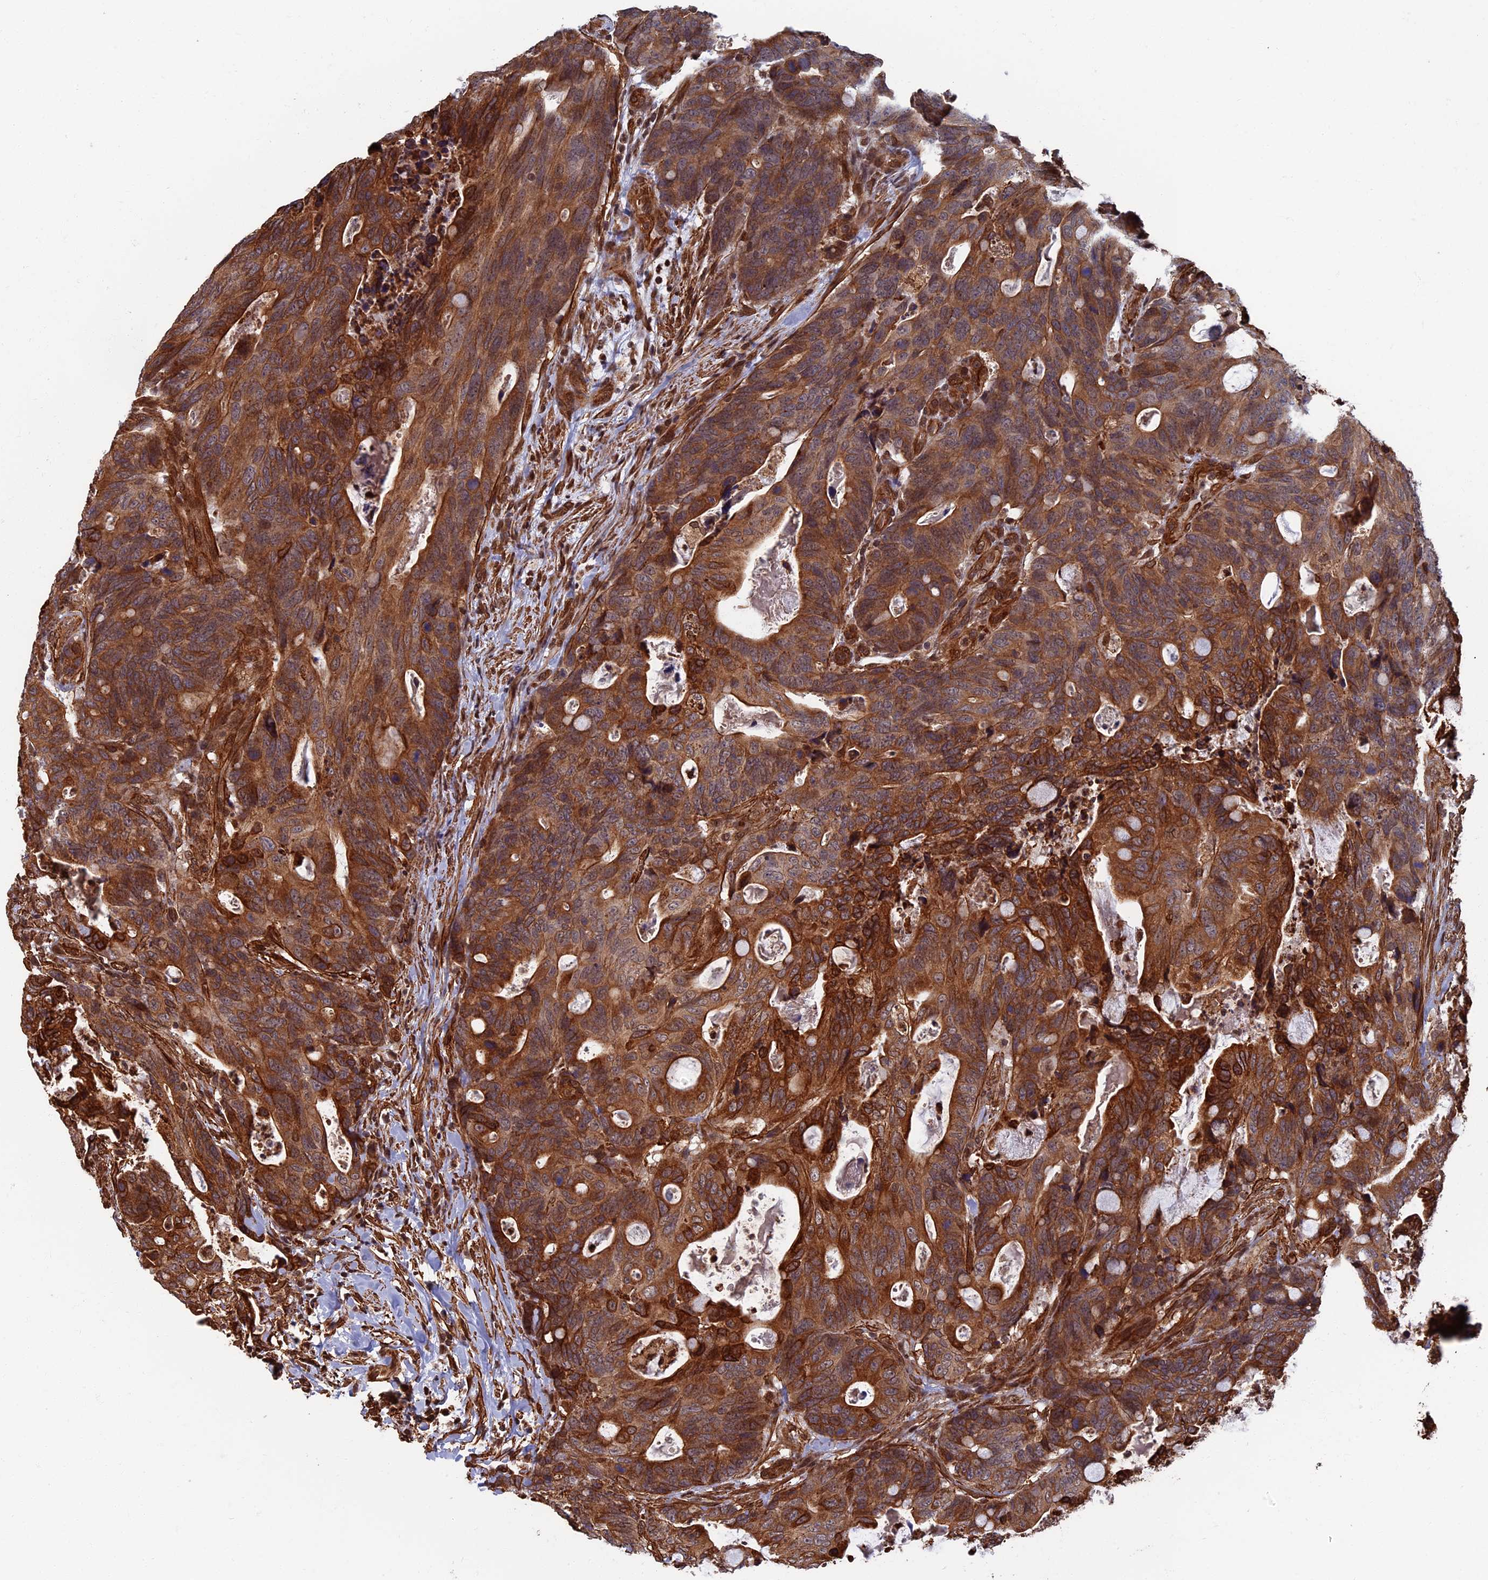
{"staining": {"intensity": "strong", "quantity": ">75%", "location": "cytoplasmic/membranous"}, "tissue": "colorectal cancer", "cell_type": "Tumor cells", "image_type": "cancer", "snomed": [{"axis": "morphology", "description": "Adenocarcinoma, NOS"}, {"axis": "topography", "description": "Colon"}], "caption": "About >75% of tumor cells in human adenocarcinoma (colorectal) reveal strong cytoplasmic/membranous protein expression as visualized by brown immunohistochemical staining.", "gene": "CTDP1", "patient": {"sex": "female", "age": 82}}